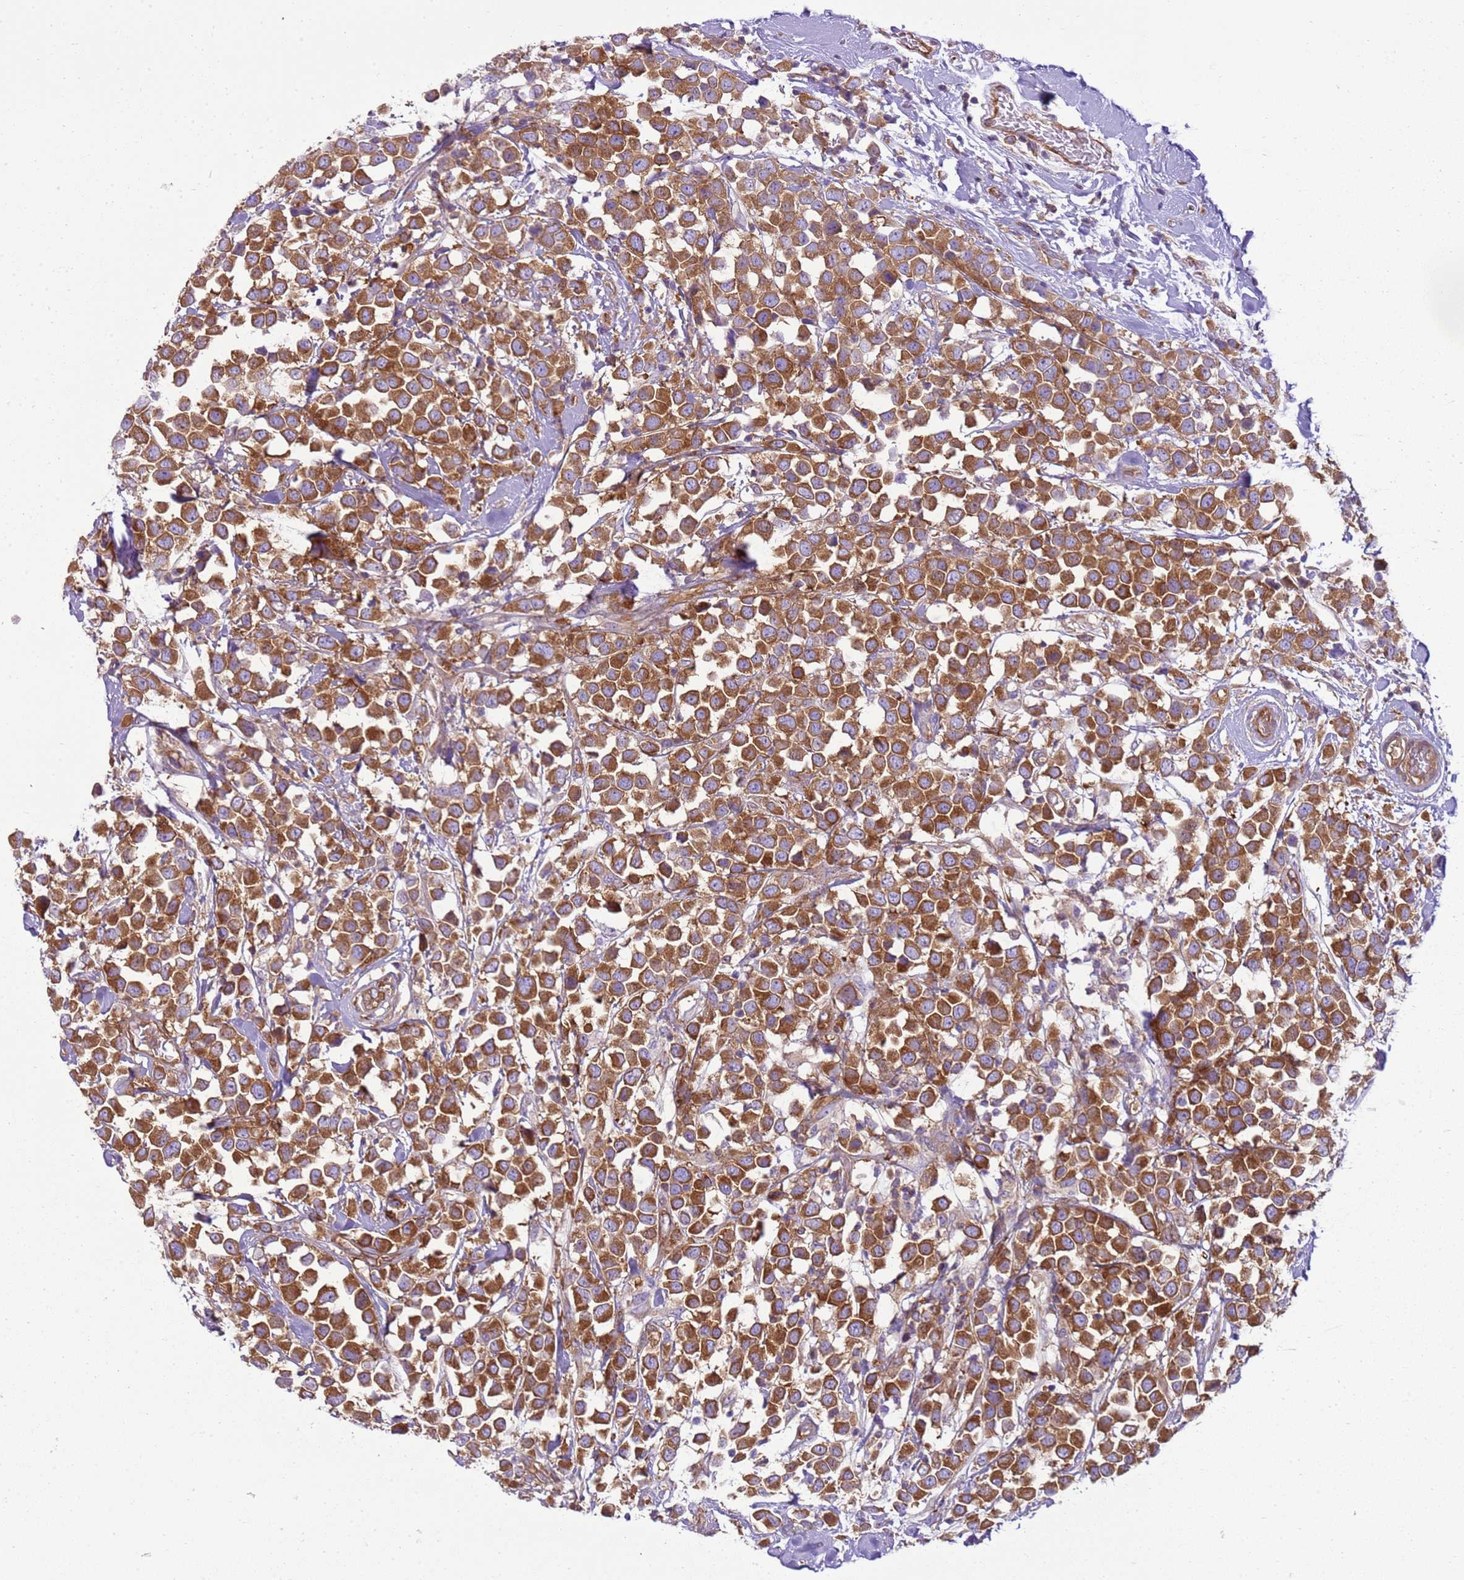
{"staining": {"intensity": "strong", "quantity": ">75%", "location": "cytoplasmic/membranous"}, "tissue": "breast cancer", "cell_type": "Tumor cells", "image_type": "cancer", "snomed": [{"axis": "morphology", "description": "Duct carcinoma"}, {"axis": "topography", "description": "Breast"}], "caption": "DAB immunohistochemical staining of breast cancer (intraductal carcinoma) demonstrates strong cytoplasmic/membranous protein expression in approximately >75% of tumor cells.", "gene": "SNX21", "patient": {"sex": "female", "age": 61}}